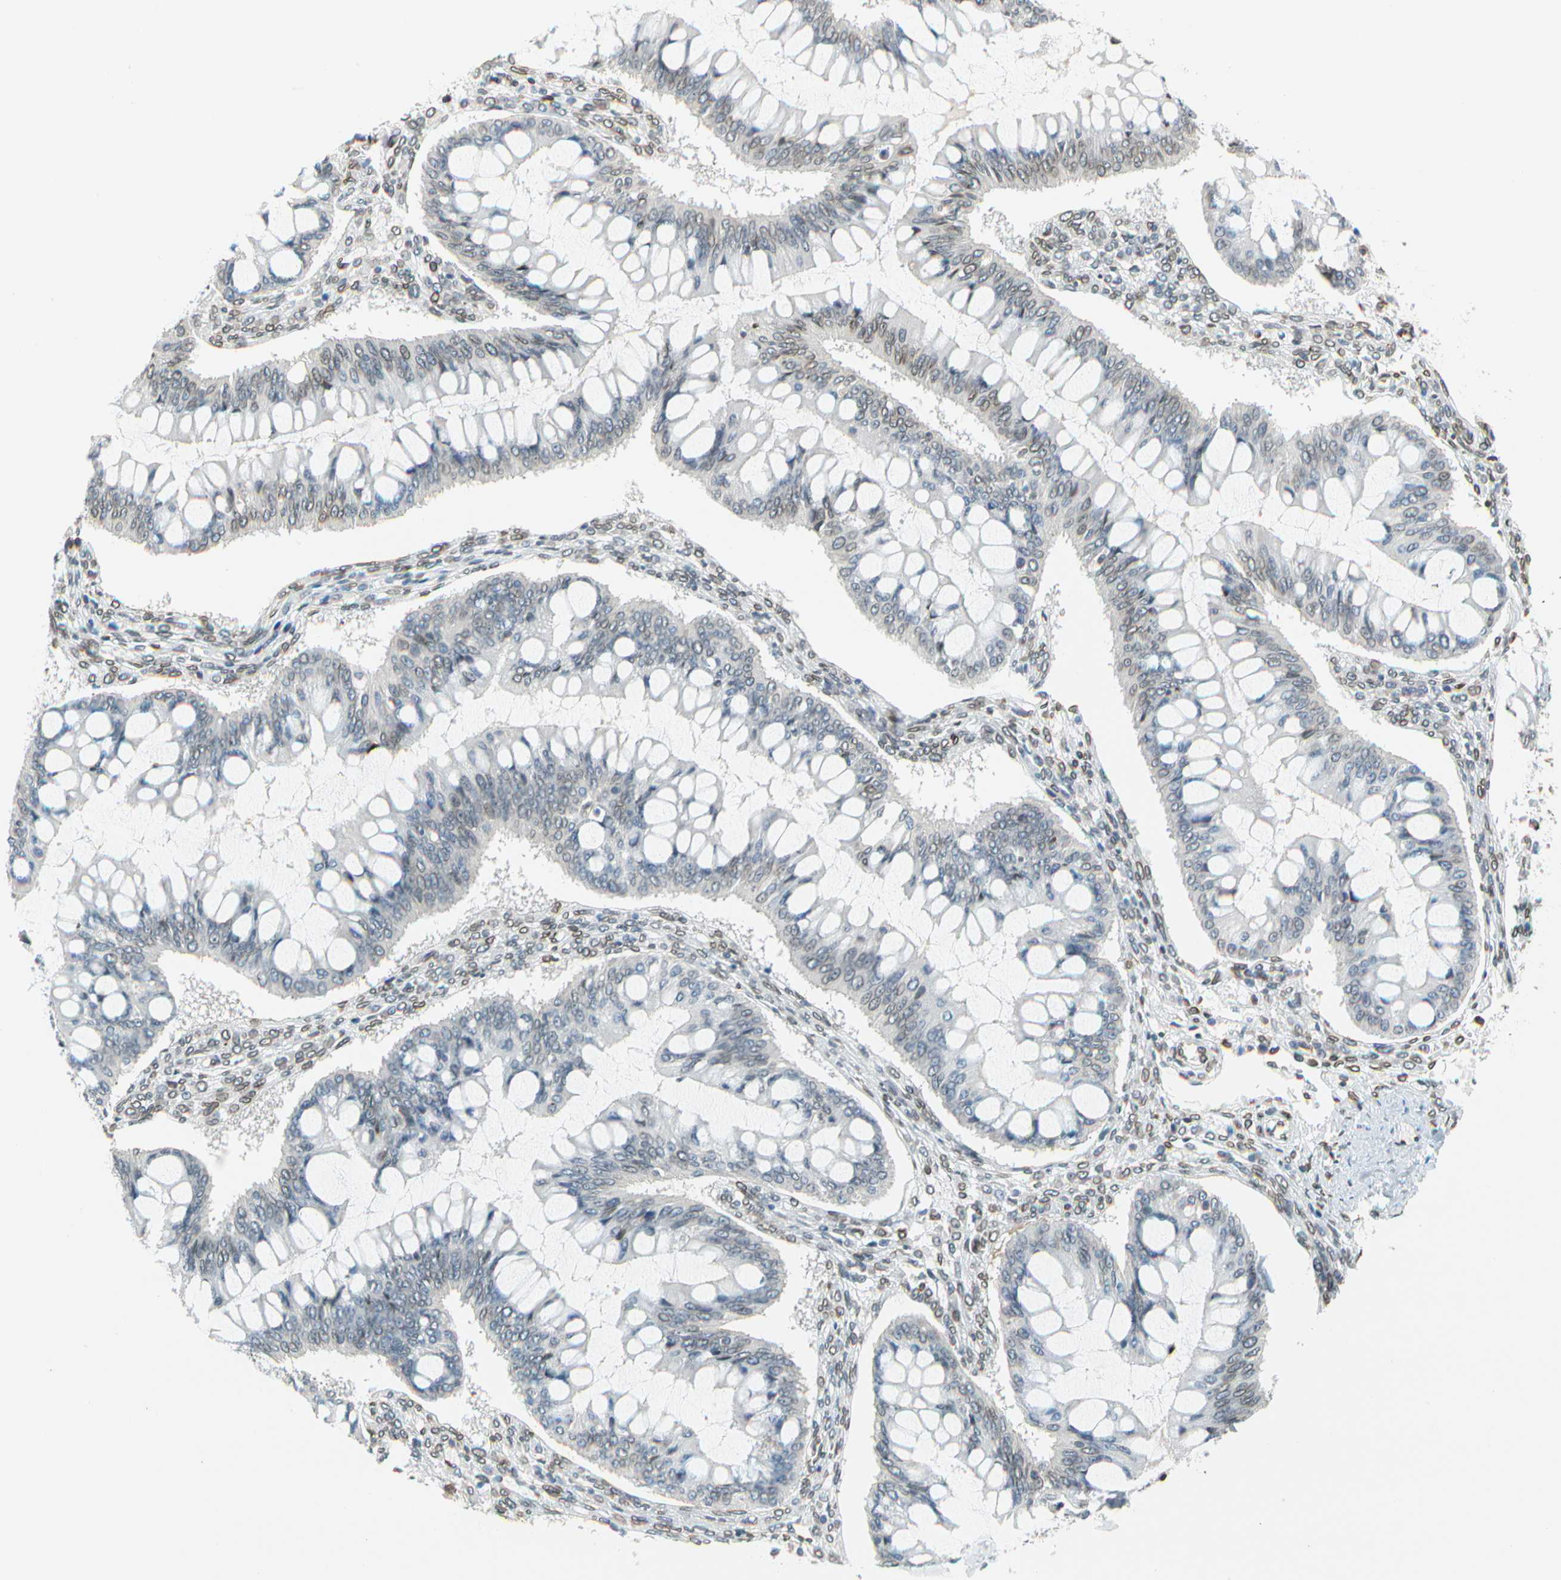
{"staining": {"intensity": "weak", "quantity": "<25%", "location": "cytoplasmic/membranous,nuclear"}, "tissue": "ovarian cancer", "cell_type": "Tumor cells", "image_type": "cancer", "snomed": [{"axis": "morphology", "description": "Cystadenocarcinoma, mucinous, NOS"}, {"axis": "topography", "description": "Ovary"}], "caption": "DAB (3,3'-diaminobenzidine) immunohistochemical staining of mucinous cystadenocarcinoma (ovarian) displays no significant positivity in tumor cells.", "gene": "SUN1", "patient": {"sex": "female", "age": 73}}